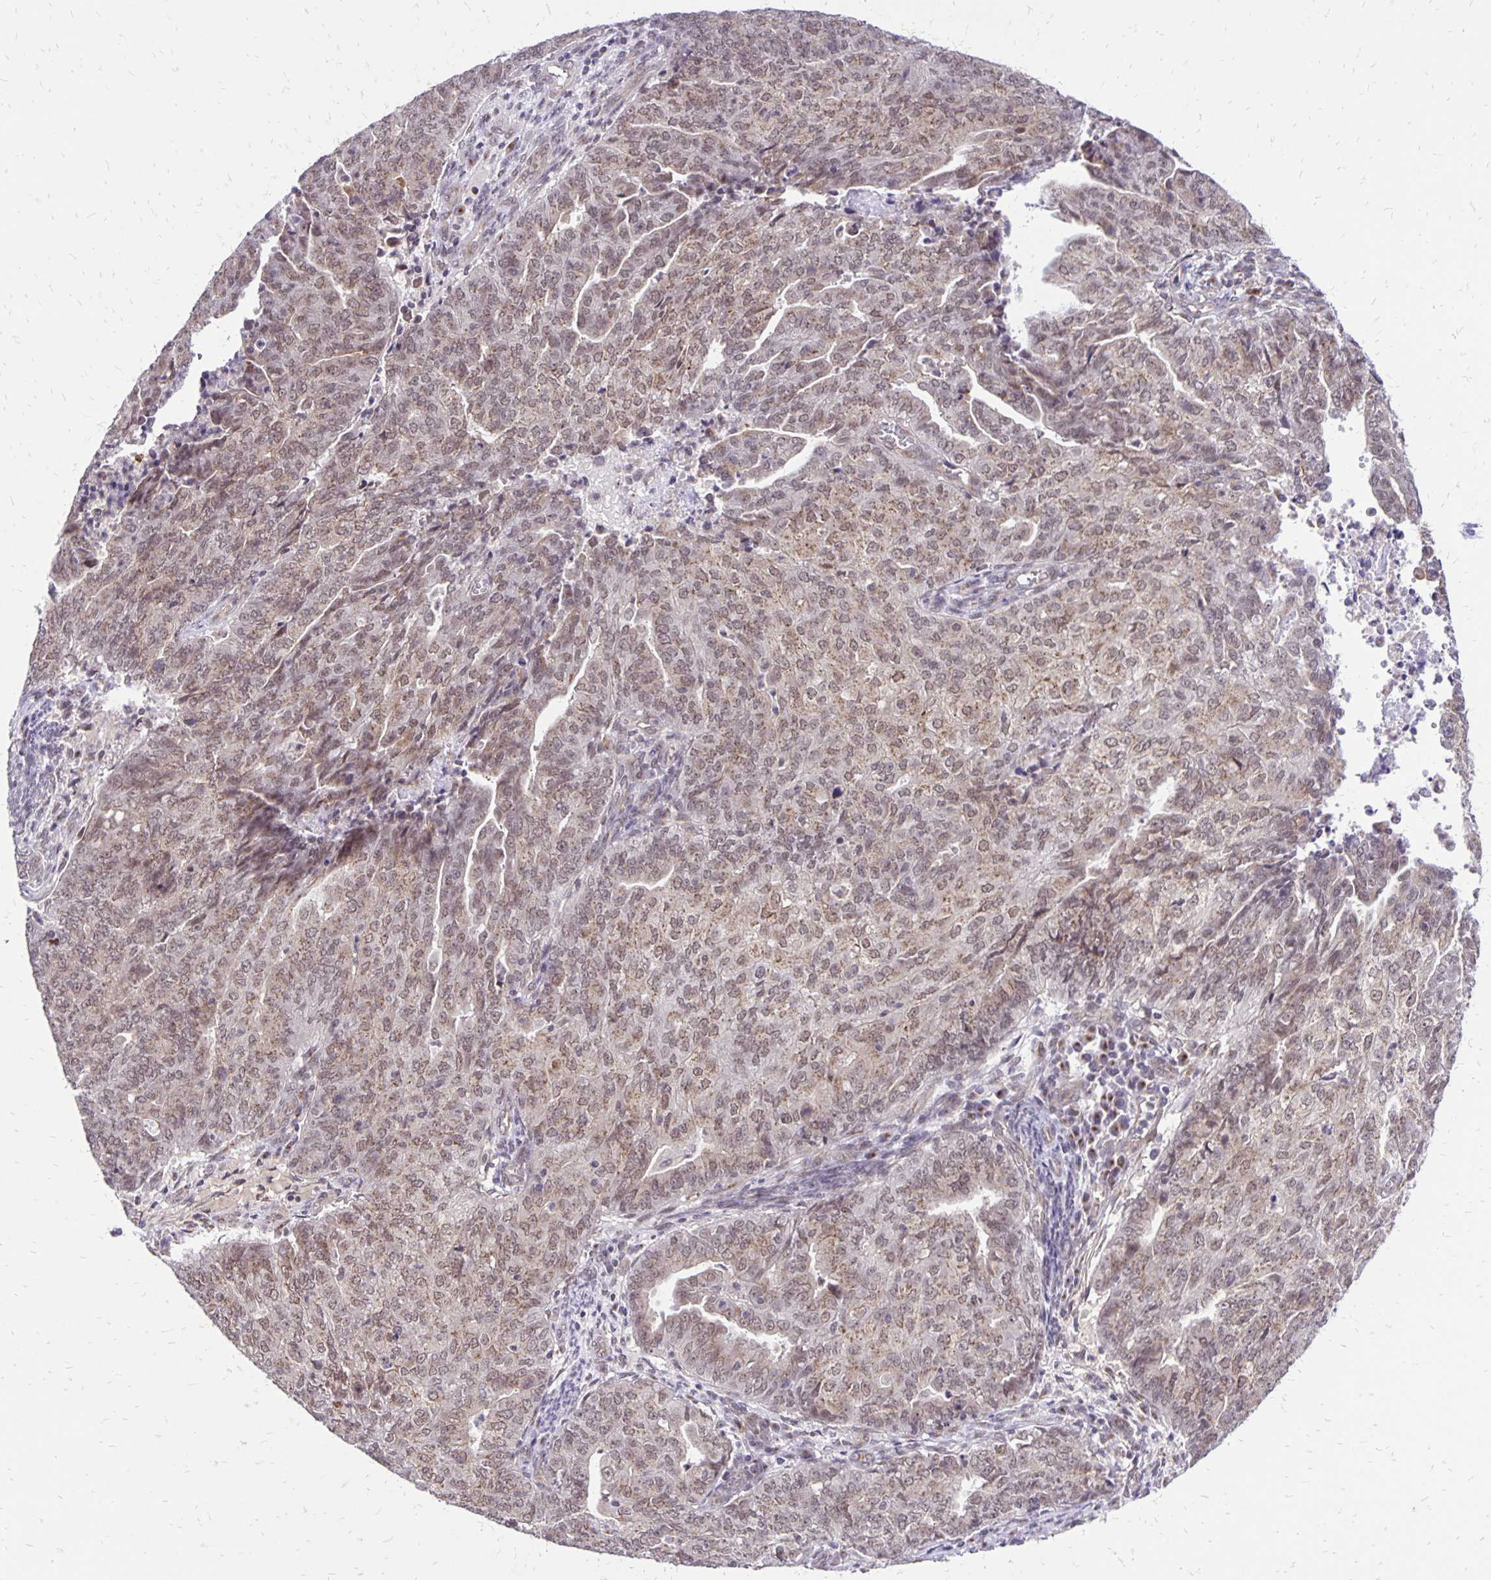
{"staining": {"intensity": "weak", "quantity": "25%-75%", "location": "cytoplasmic/membranous,nuclear"}, "tissue": "endometrial cancer", "cell_type": "Tumor cells", "image_type": "cancer", "snomed": [{"axis": "morphology", "description": "Adenocarcinoma, NOS"}, {"axis": "topography", "description": "Endometrium"}], "caption": "High-power microscopy captured an IHC photomicrograph of adenocarcinoma (endometrial), revealing weak cytoplasmic/membranous and nuclear staining in approximately 25%-75% of tumor cells.", "gene": "GOLGA5", "patient": {"sex": "female", "age": 82}}